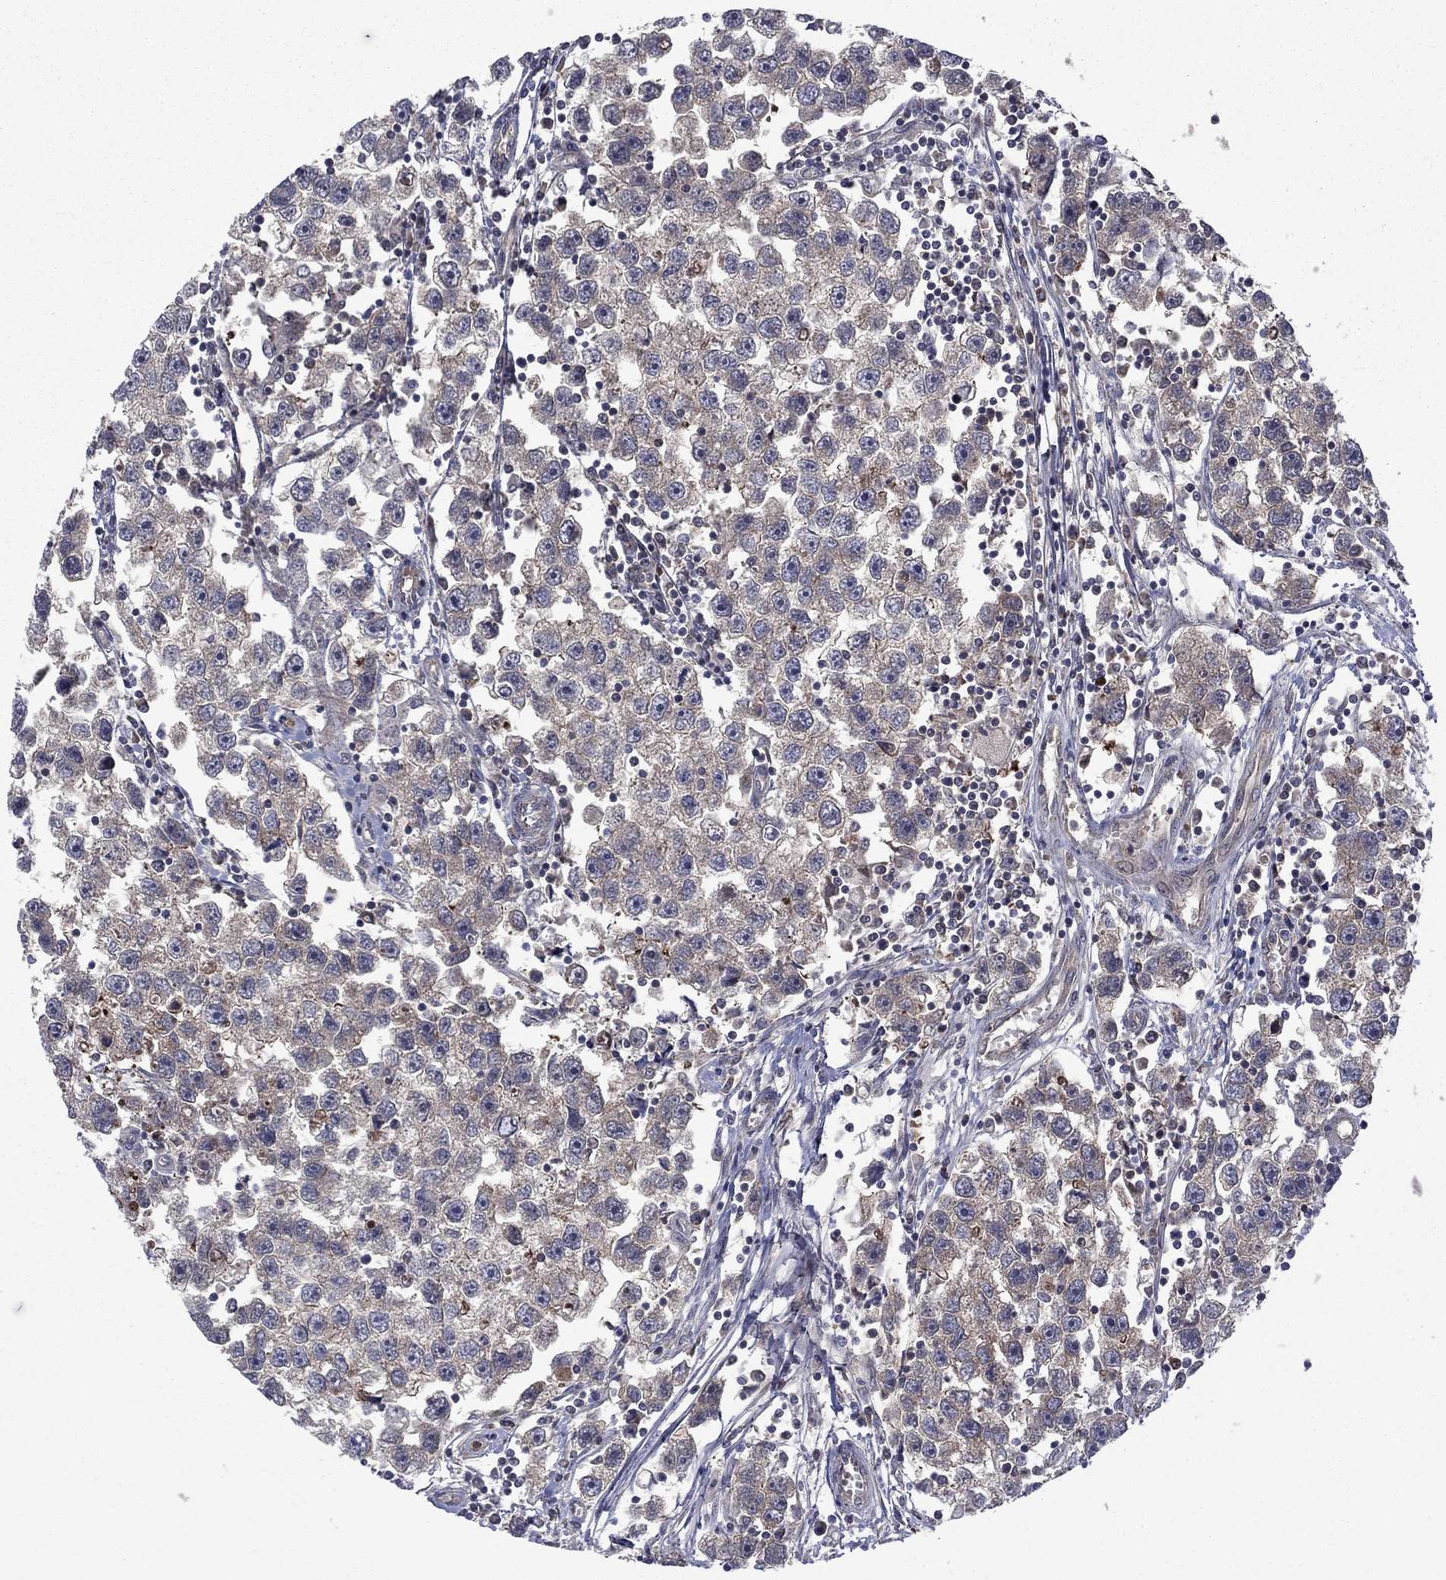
{"staining": {"intensity": "weak", "quantity": "25%-75%", "location": "cytoplasmic/membranous"}, "tissue": "testis cancer", "cell_type": "Tumor cells", "image_type": "cancer", "snomed": [{"axis": "morphology", "description": "Seminoma, NOS"}, {"axis": "topography", "description": "Testis"}], "caption": "This is an image of IHC staining of testis seminoma, which shows weak positivity in the cytoplasmic/membranous of tumor cells.", "gene": "HDAC4", "patient": {"sex": "male", "age": 30}}